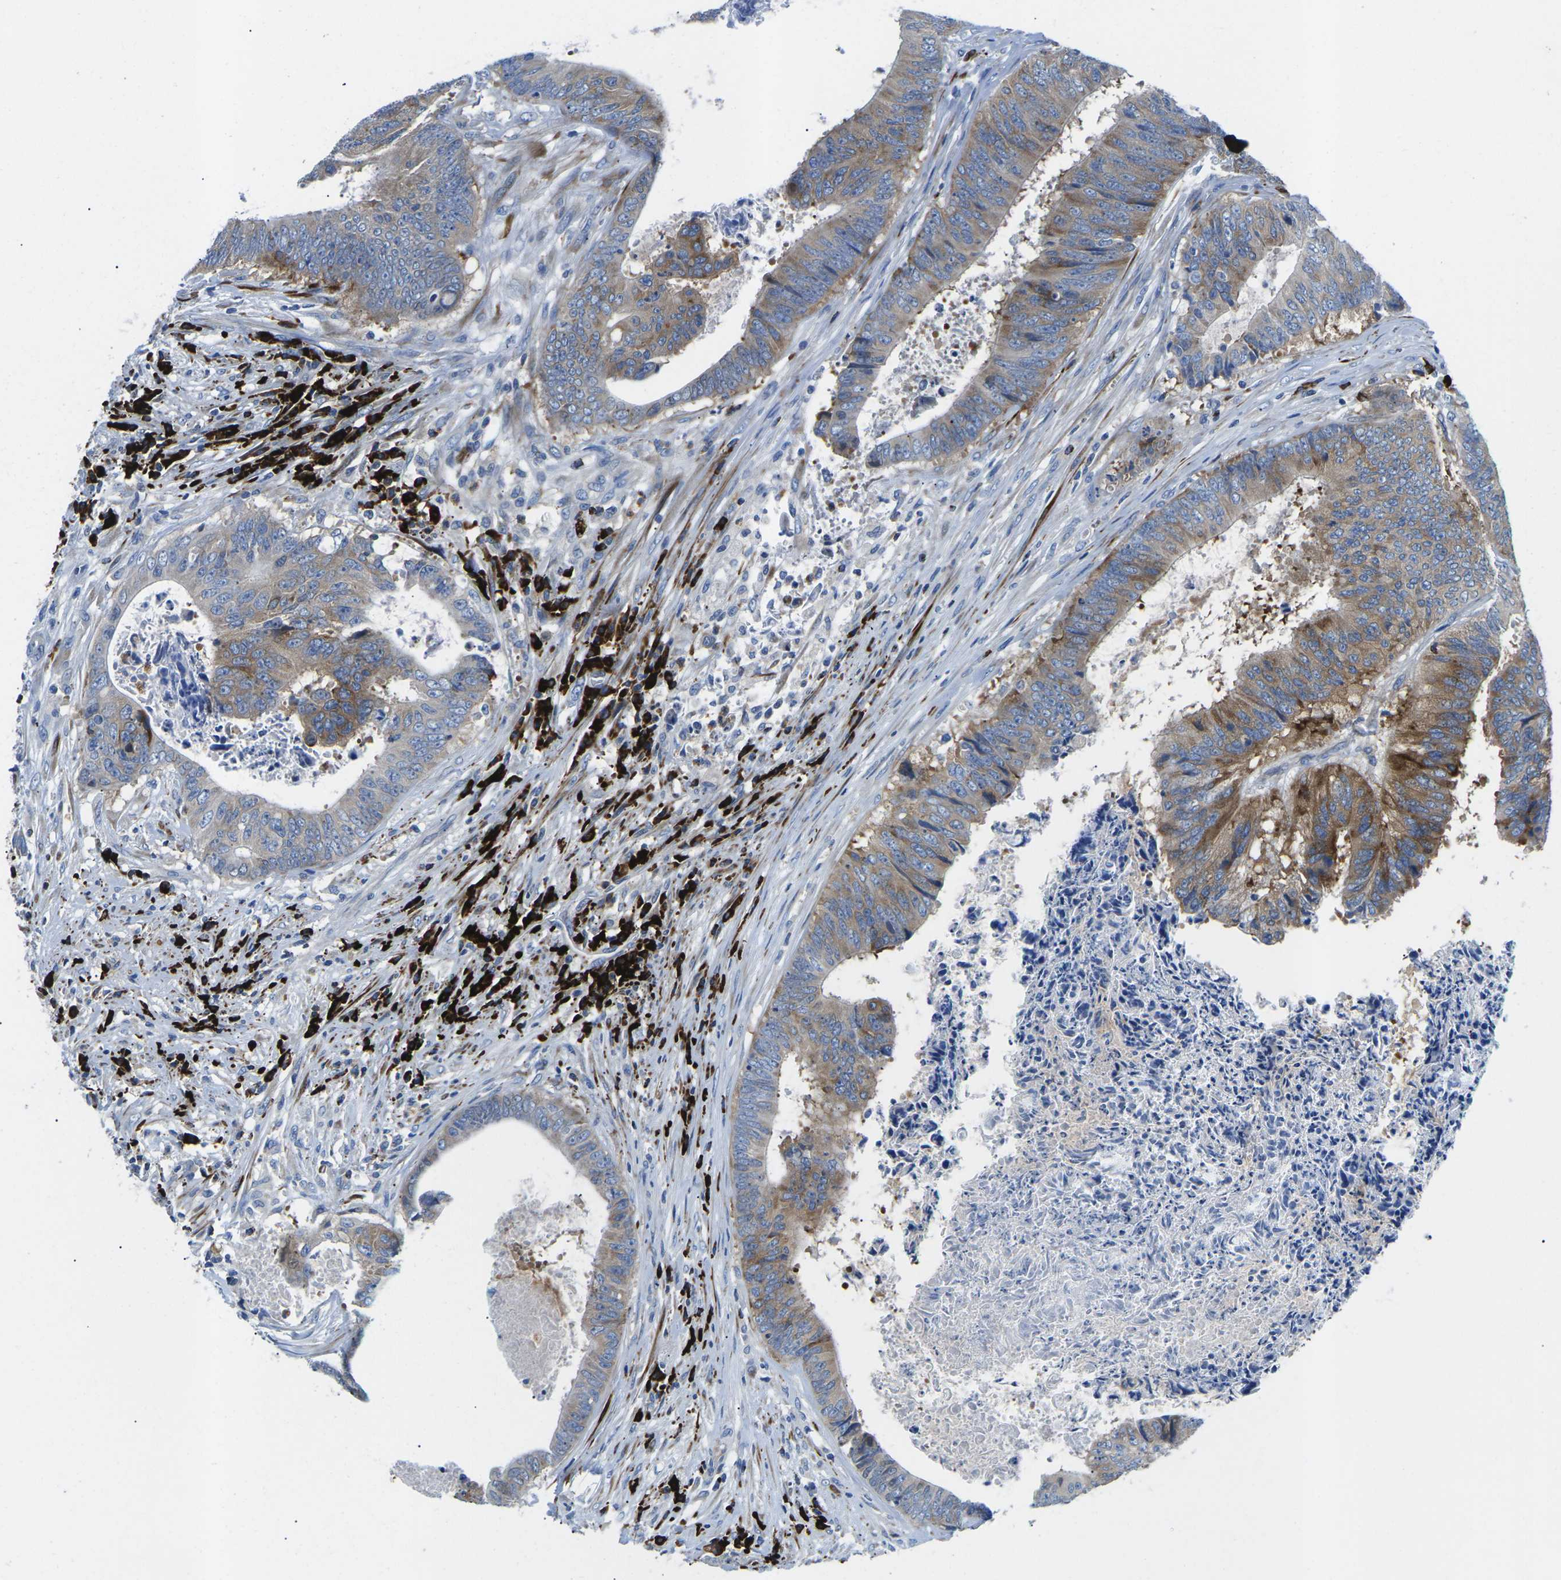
{"staining": {"intensity": "moderate", "quantity": "25%-75%", "location": "cytoplasmic/membranous"}, "tissue": "colorectal cancer", "cell_type": "Tumor cells", "image_type": "cancer", "snomed": [{"axis": "morphology", "description": "Adenocarcinoma, NOS"}, {"axis": "topography", "description": "Rectum"}], "caption": "There is medium levels of moderate cytoplasmic/membranous staining in tumor cells of adenocarcinoma (colorectal), as demonstrated by immunohistochemical staining (brown color).", "gene": "MC4R", "patient": {"sex": "male", "age": 72}}